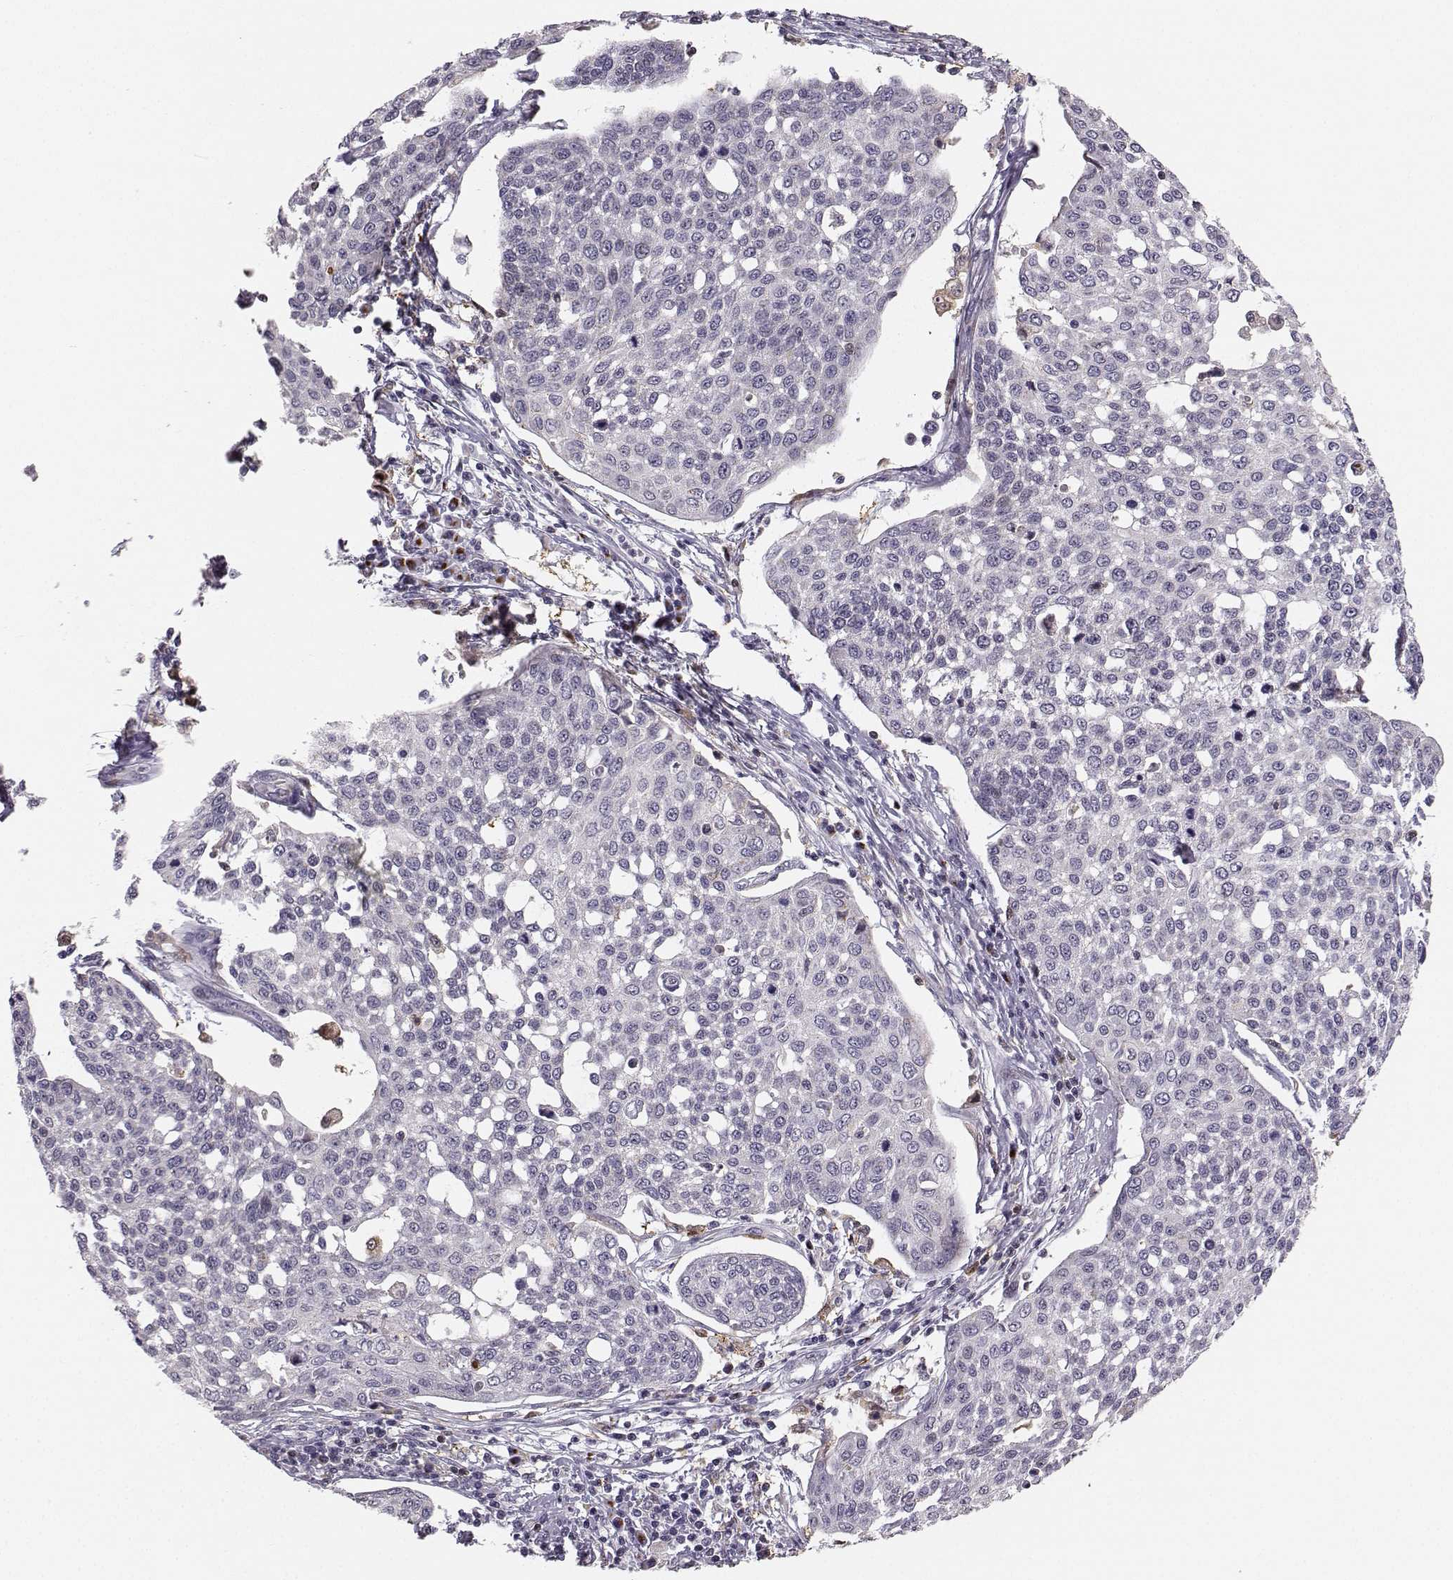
{"staining": {"intensity": "negative", "quantity": "none", "location": "none"}, "tissue": "cervical cancer", "cell_type": "Tumor cells", "image_type": "cancer", "snomed": [{"axis": "morphology", "description": "Squamous cell carcinoma, NOS"}, {"axis": "topography", "description": "Cervix"}], "caption": "Photomicrograph shows no significant protein staining in tumor cells of cervical cancer. The staining is performed using DAB (3,3'-diaminobenzidine) brown chromogen with nuclei counter-stained in using hematoxylin.", "gene": "HTR7", "patient": {"sex": "female", "age": 34}}